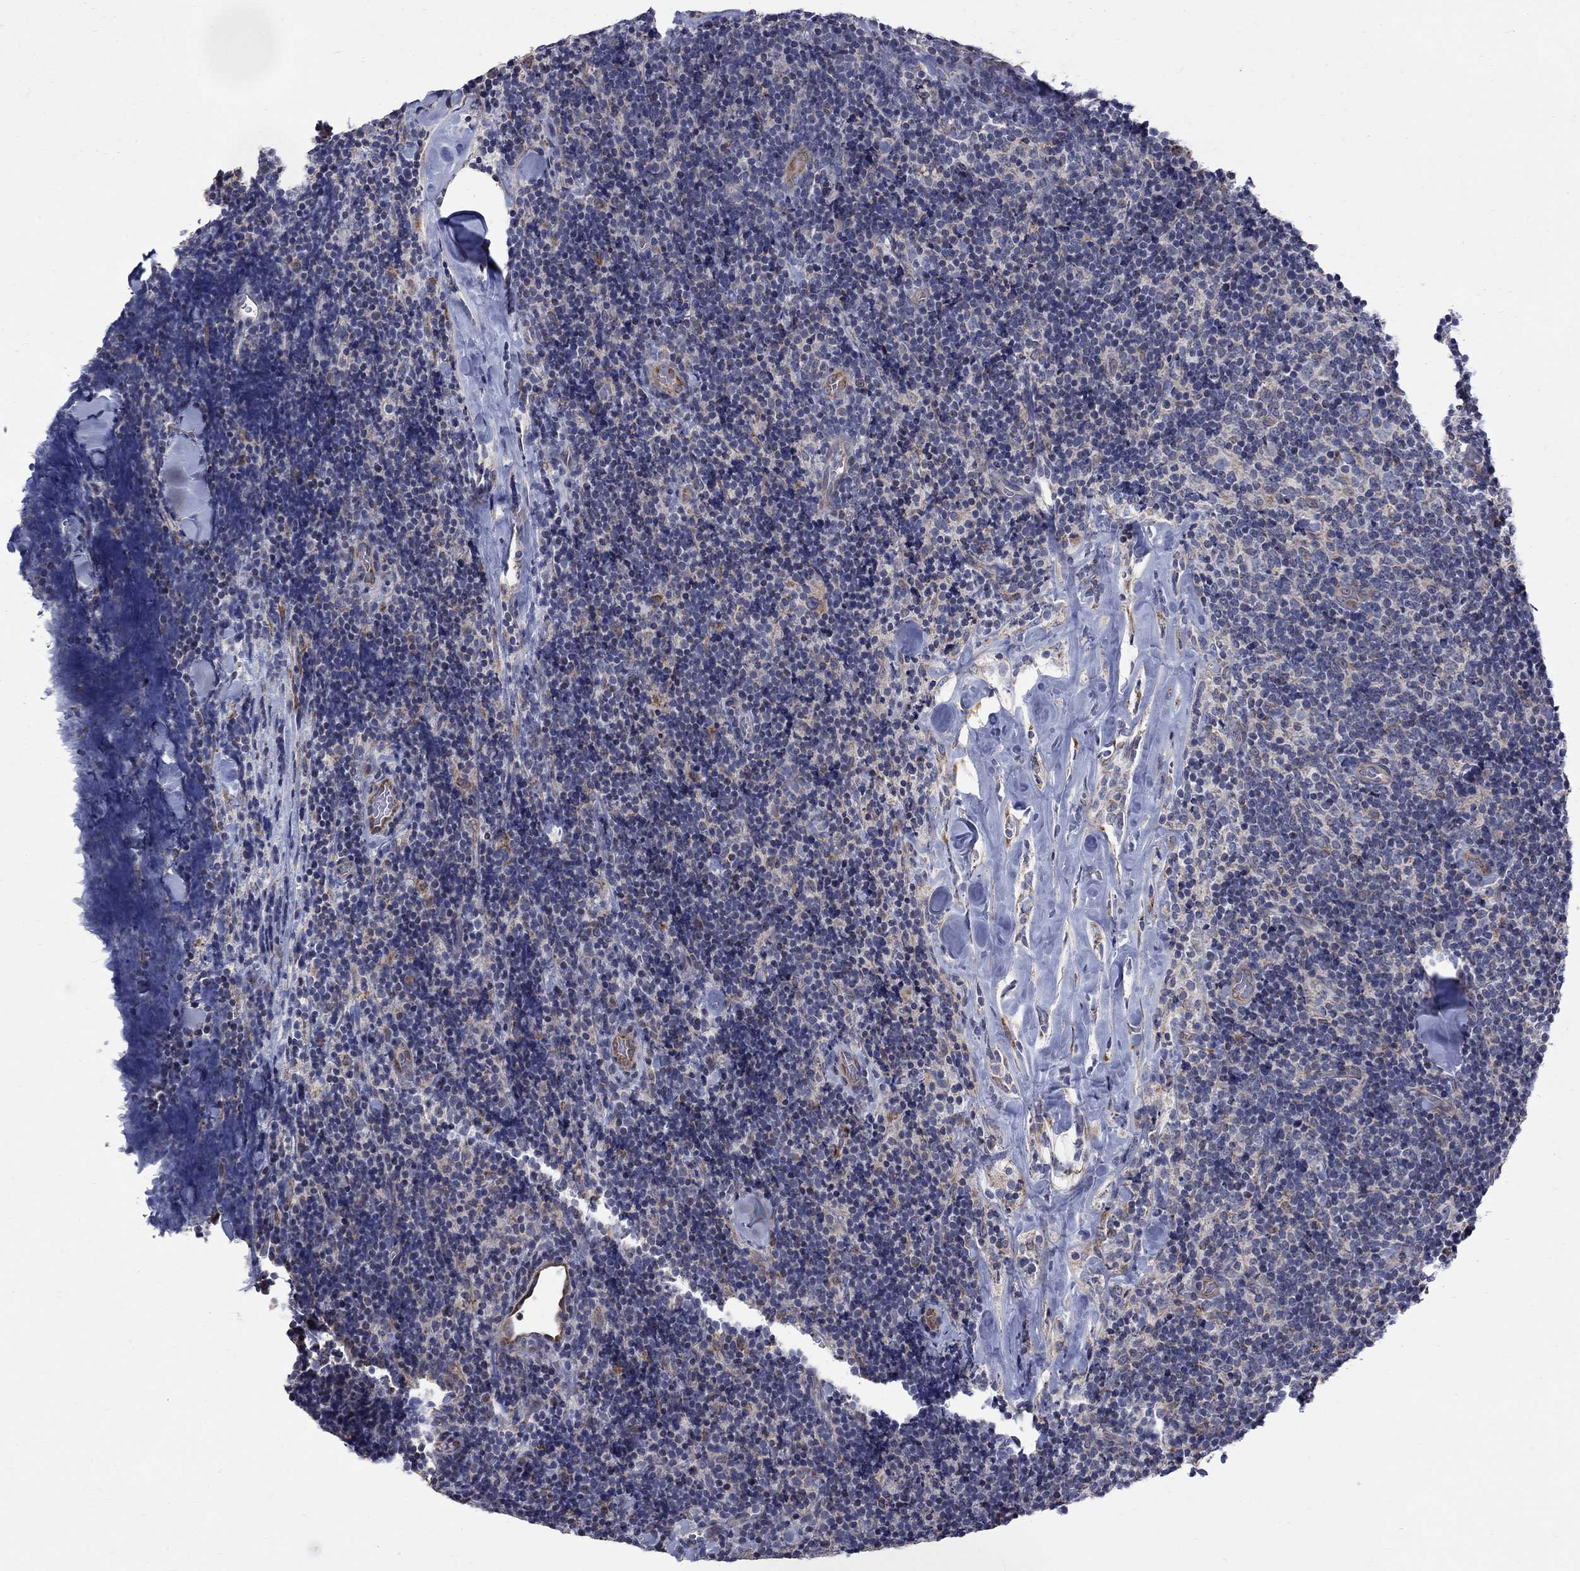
{"staining": {"intensity": "negative", "quantity": "none", "location": "none"}, "tissue": "lymphoma", "cell_type": "Tumor cells", "image_type": "cancer", "snomed": [{"axis": "morphology", "description": "Malignant lymphoma, non-Hodgkin's type, Low grade"}, {"axis": "topography", "description": "Lymph node"}], "caption": "Tumor cells show no significant protein positivity in lymphoma. (Brightfield microscopy of DAB (3,3'-diaminobenzidine) immunohistochemistry at high magnification).", "gene": "SH2B1", "patient": {"sex": "female", "age": 56}}